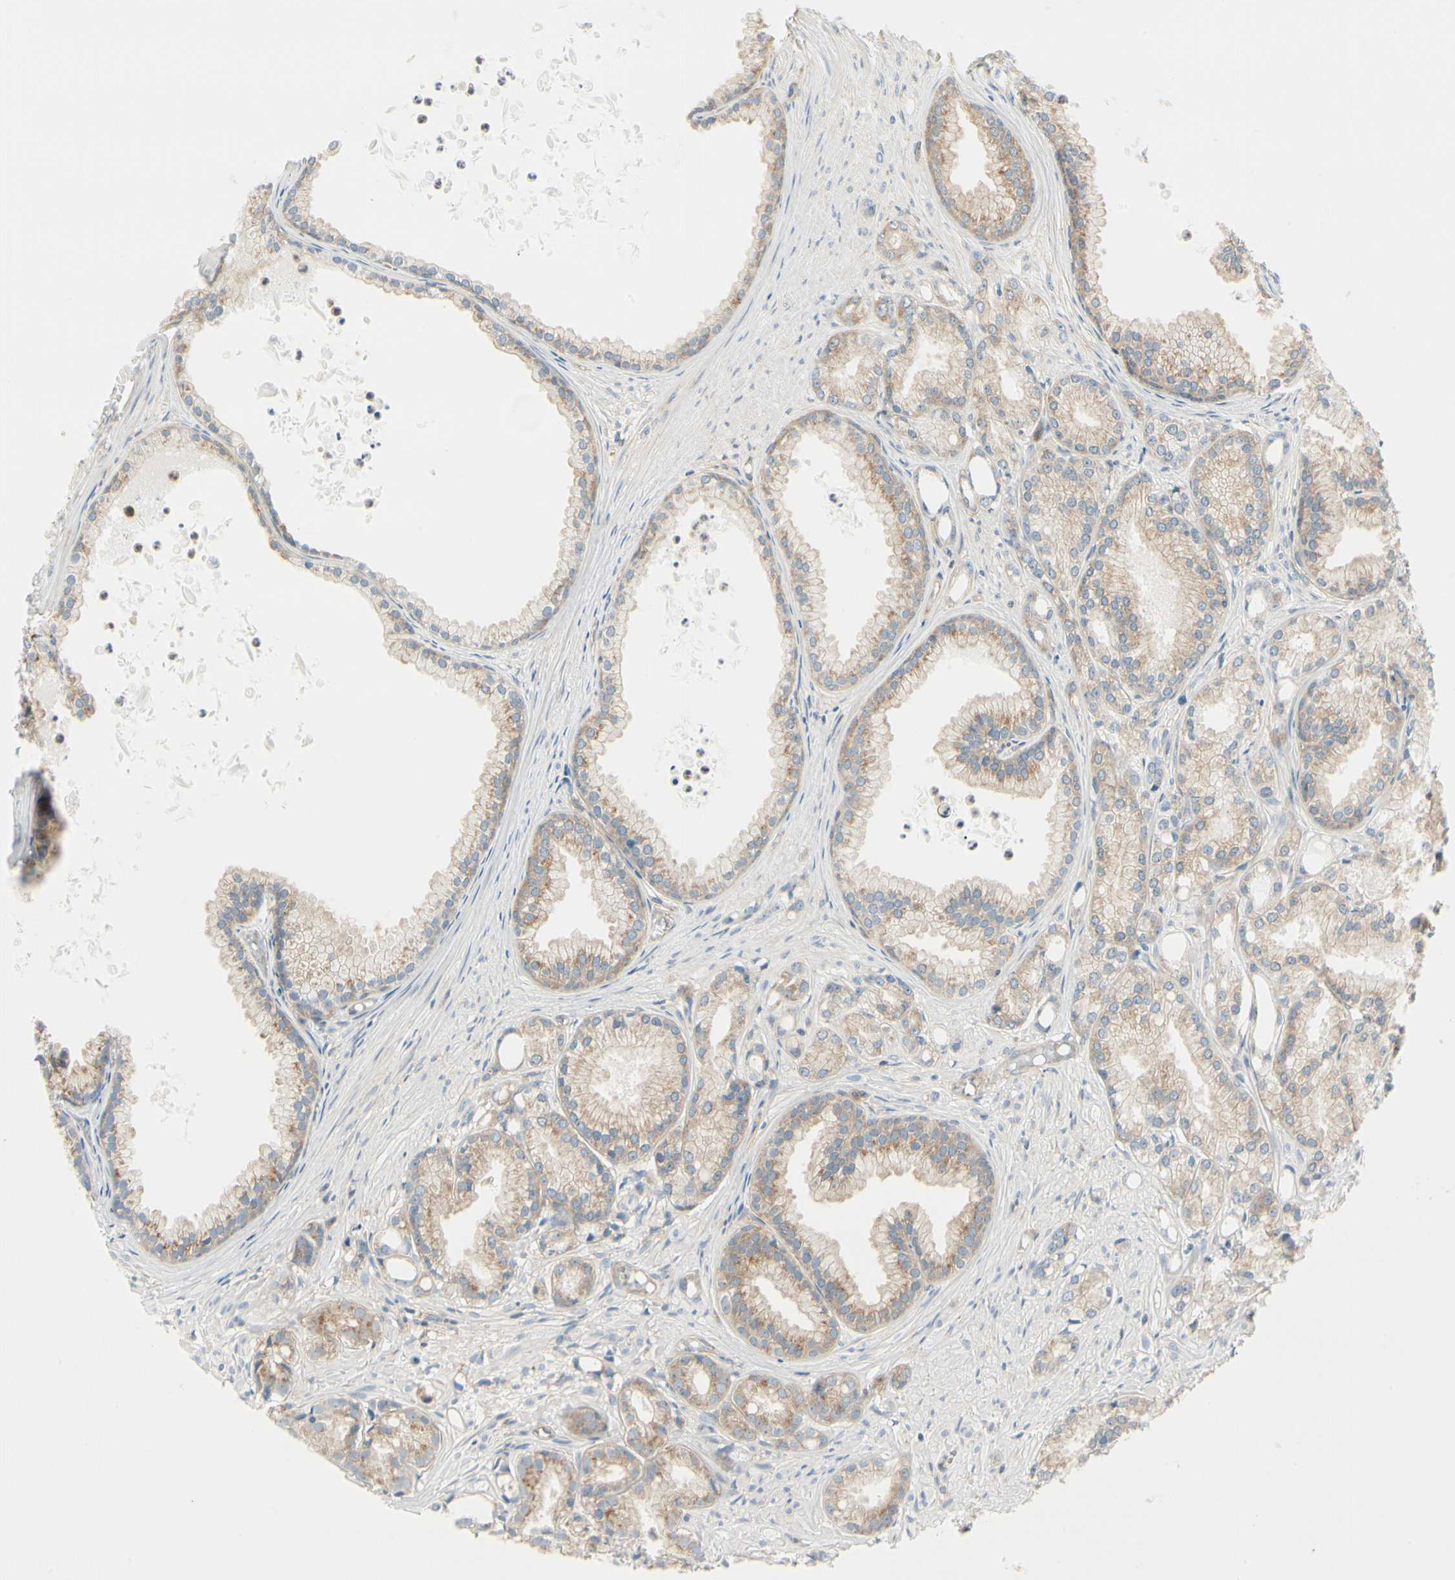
{"staining": {"intensity": "moderate", "quantity": ">75%", "location": "cytoplasmic/membranous"}, "tissue": "prostate cancer", "cell_type": "Tumor cells", "image_type": "cancer", "snomed": [{"axis": "morphology", "description": "Adenocarcinoma, Low grade"}, {"axis": "topography", "description": "Prostate"}], "caption": "Protein analysis of low-grade adenocarcinoma (prostate) tissue reveals moderate cytoplasmic/membranous staining in about >75% of tumor cells.", "gene": "AGFG1", "patient": {"sex": "male", "age": 72}}